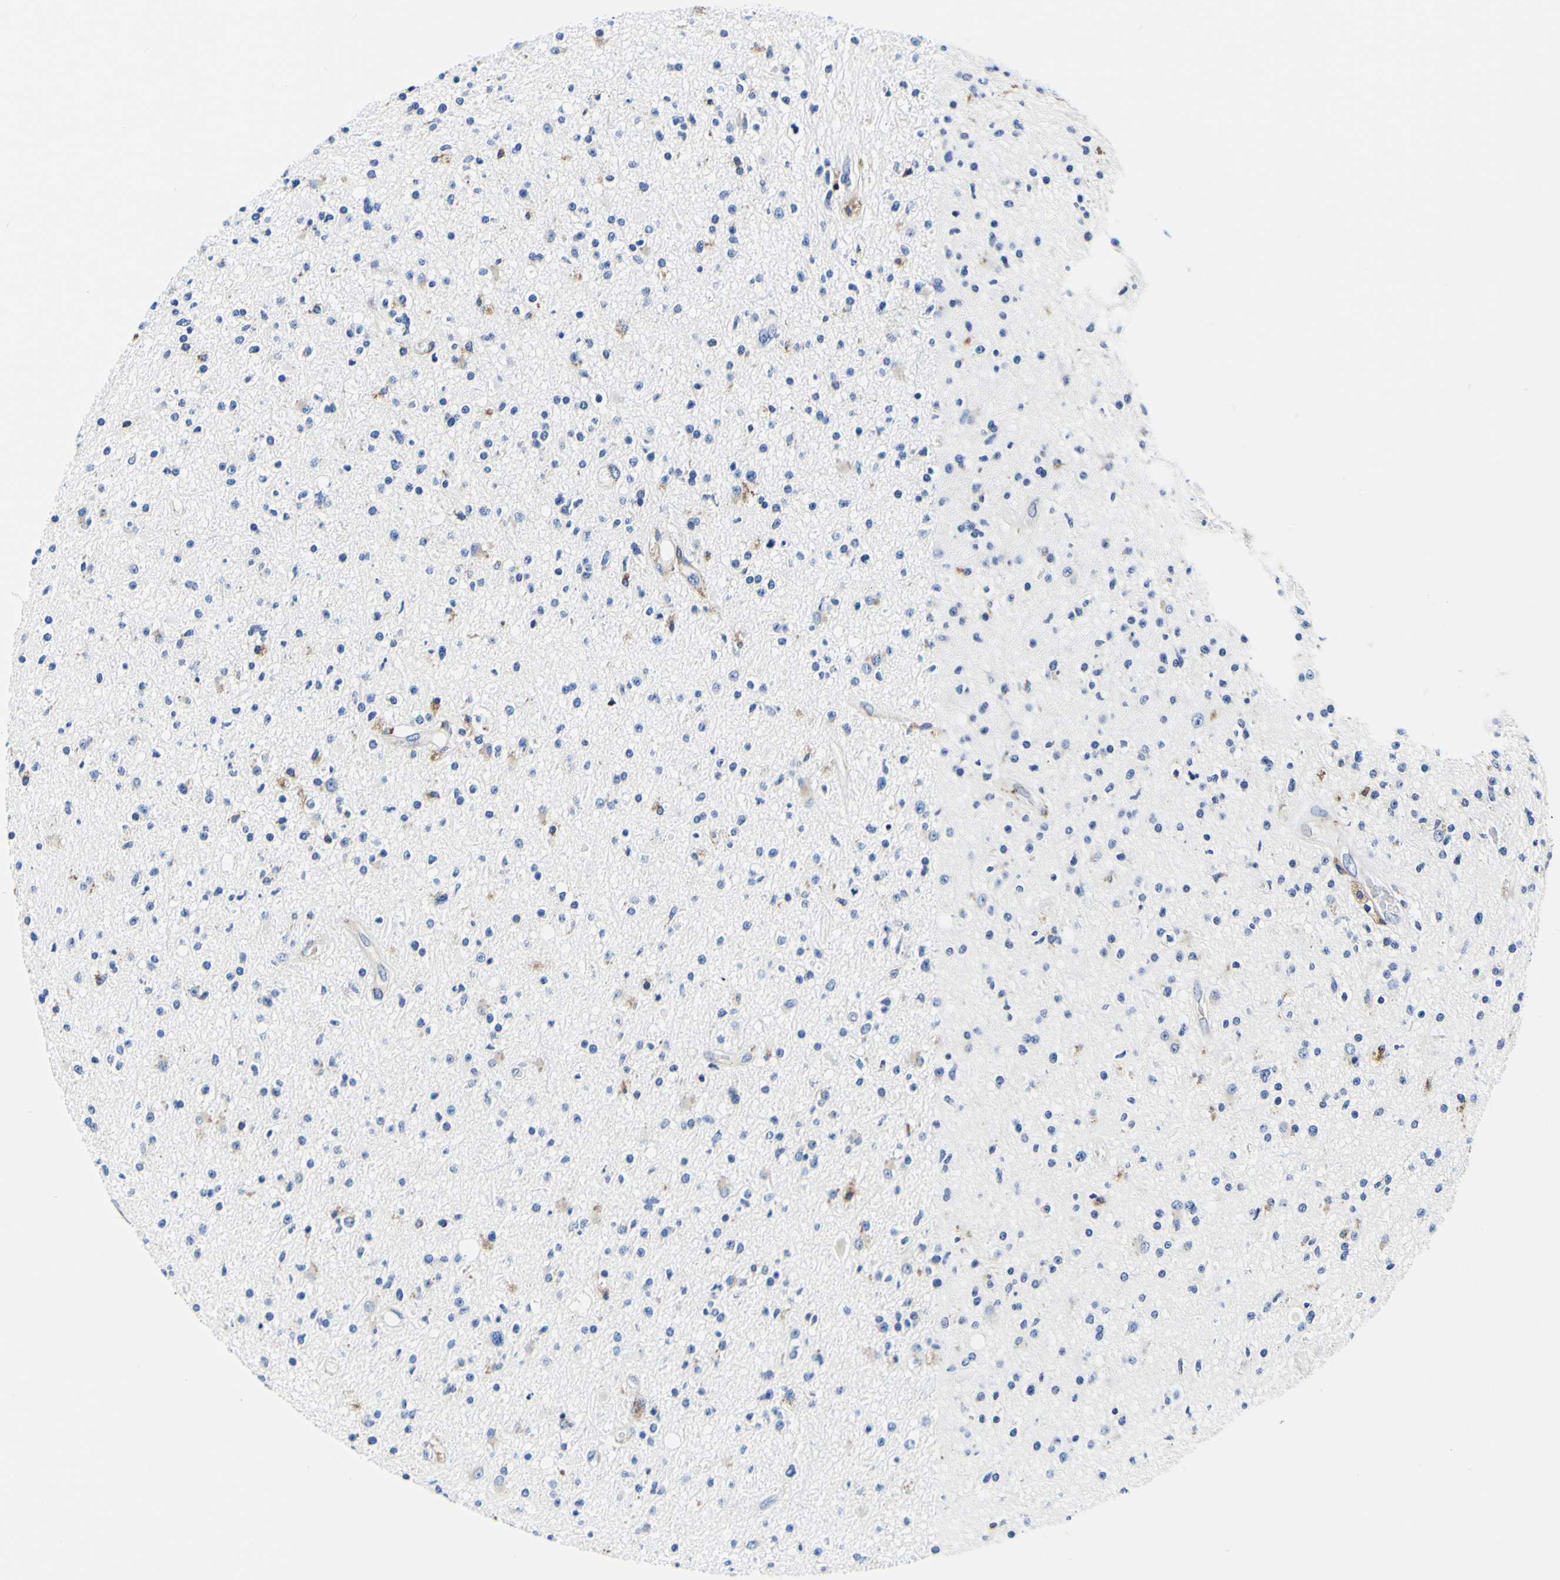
{"staining": {"intensity": "negative", "quantity": "none", "location": "none"}, "tissue": "glioma", "cell_type": "Tumor cells", "image_type": "cancer", "snomed": [{"axis": "morphology", "description": "Glioma, malignant, High grade"}, {"axis": "topography", "description": "Brain"}], "caption": "Immunohistochemistry image of glioma stained for a protein (brown), which demonstrates no positivity in tumor cells. (DAB immunohistochemistry (IHC), high magnification).", "gene": "P4HB", "patient": {"sex": "male", "age": 33}}